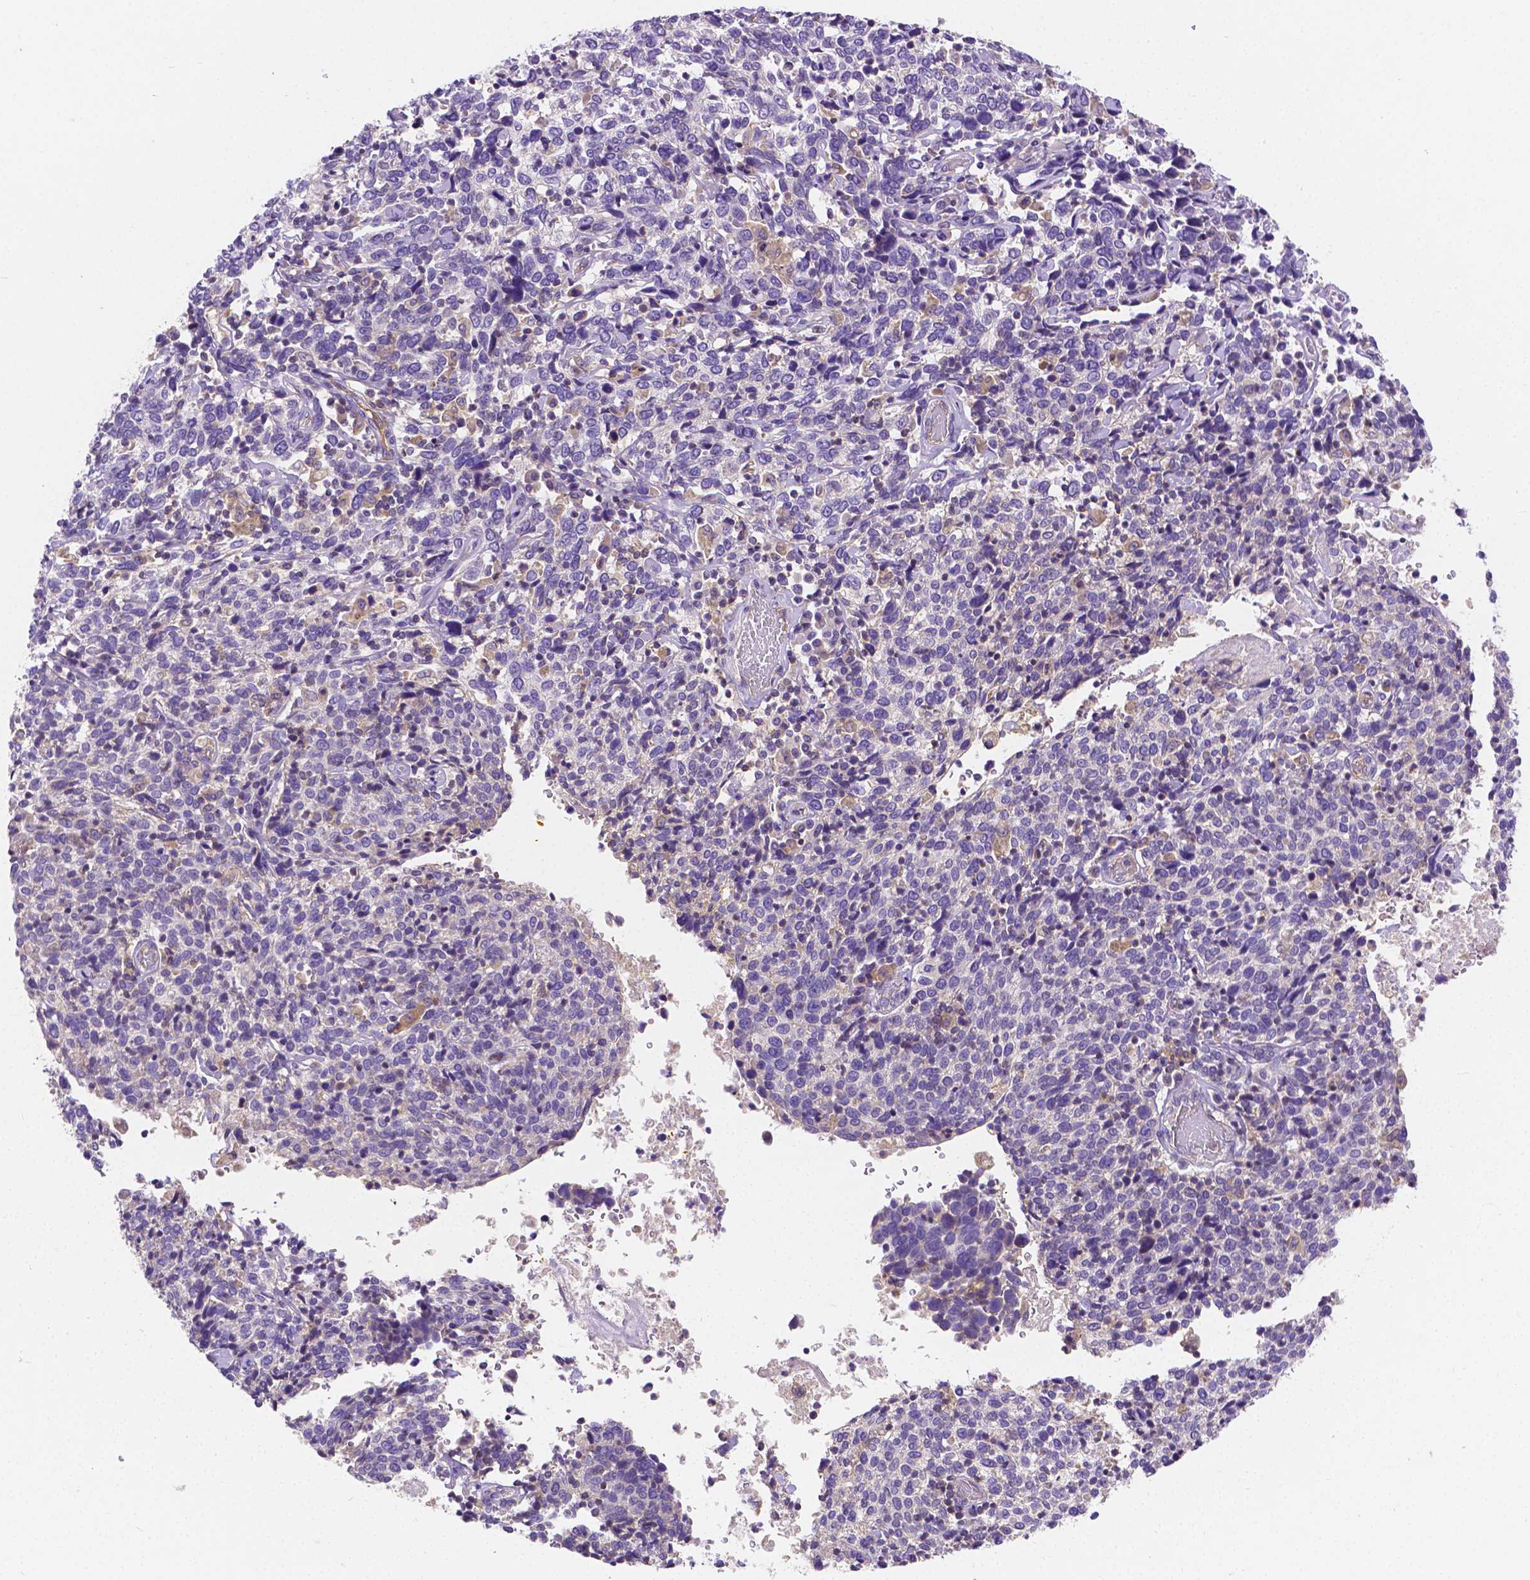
{"staining": {"intensity": "negative", "quantity": "none", "location": "none"}, "tissue": "cervical cancer", "cell_type": "Tumor cells", "image_type": "cancer", "snomed": [{"axis": "morphology", "description": "Squamous cell carcinoma, NOS"}, {"axis": "topography", "description": "Cervix"}], "caption": "This is a micrograph of immunohistochemistry (IHC) staining of squamous cell carcinoma (cervical), which shows no staining in tumor cells.", "gene": "RAB20", "patient": {"sex": "female", "age": 46}}